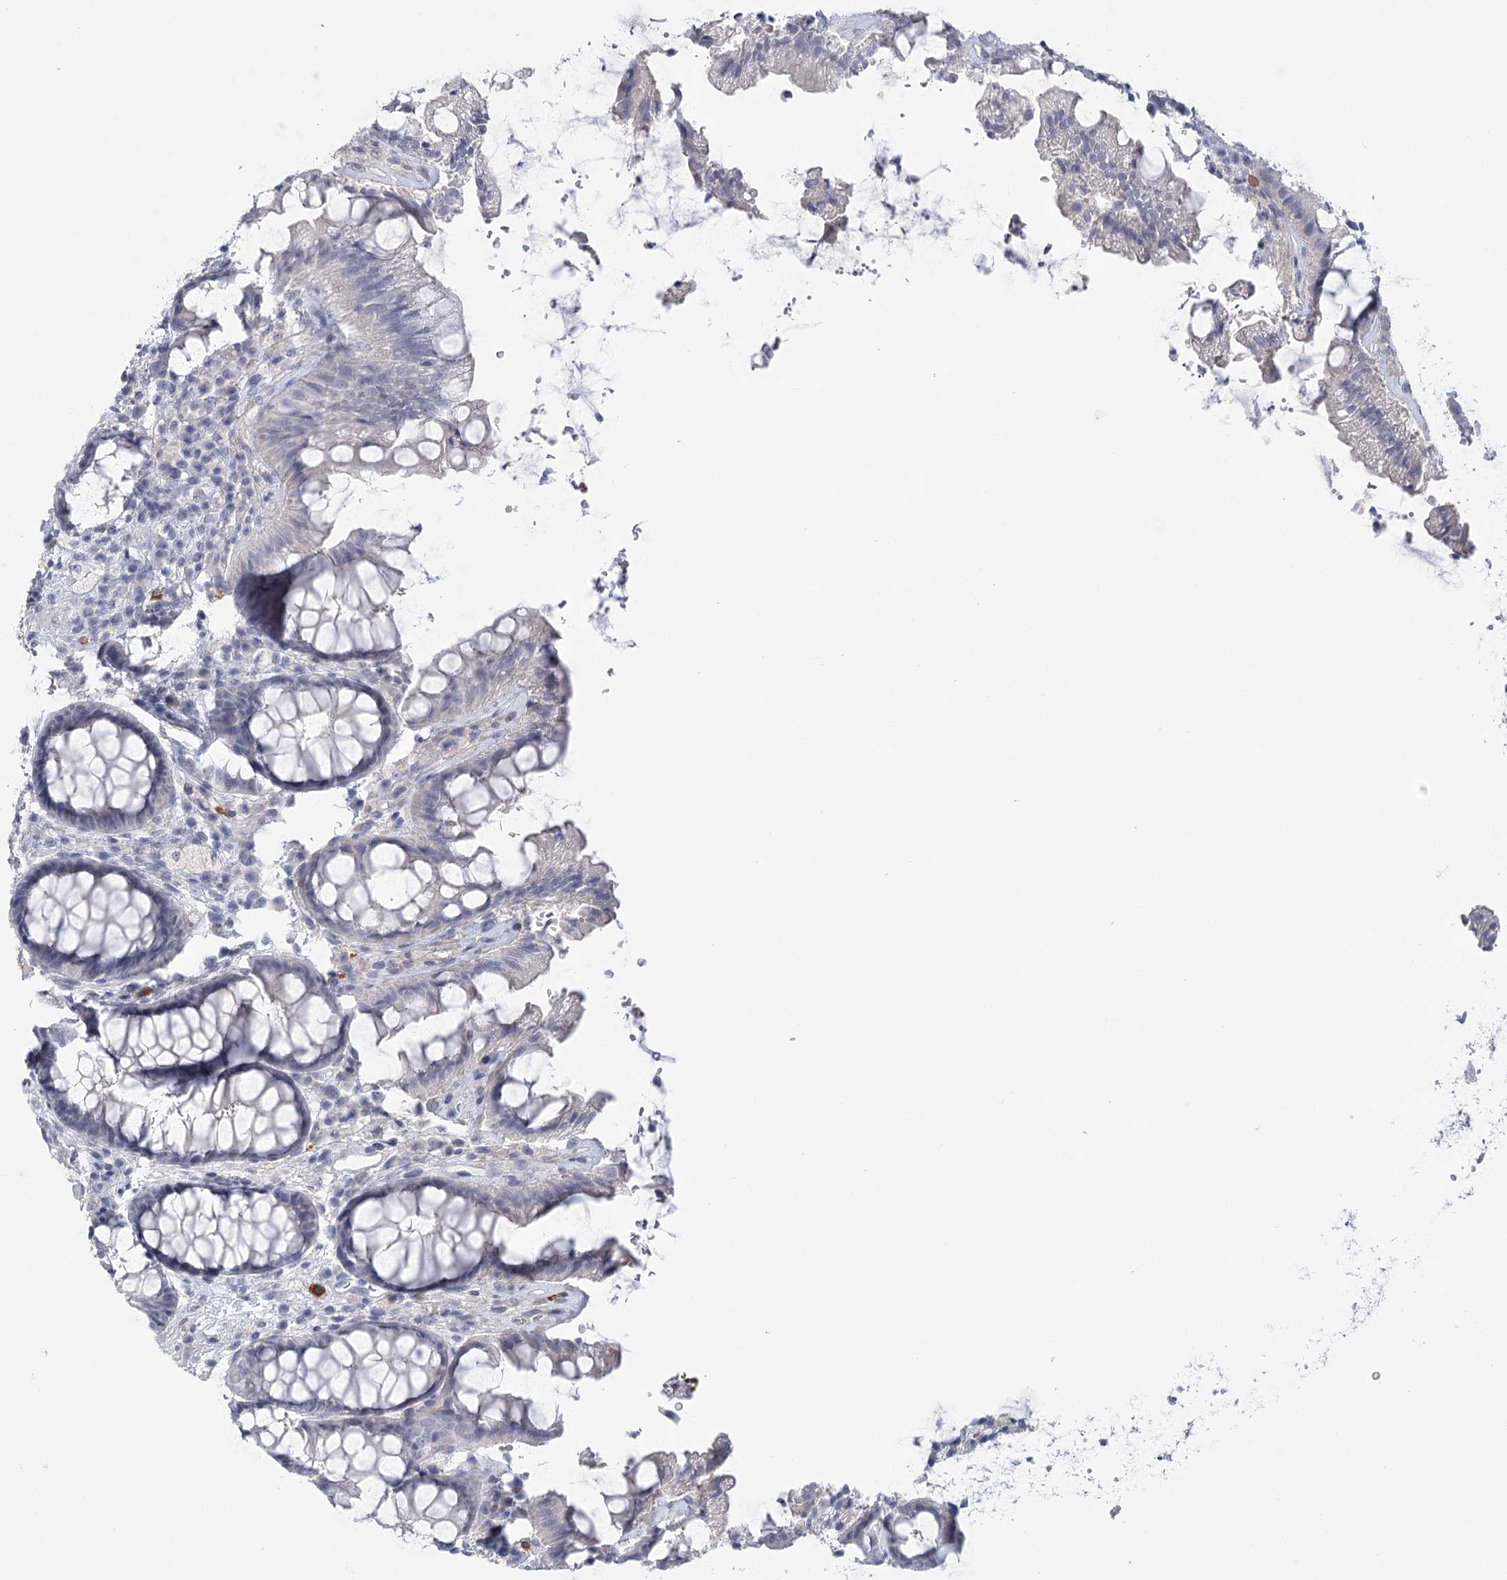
{"staining": {"intensity": "negative", "quantity": "none", "location": "none"}, "tissue": "rectum", "cell_type": "Glandular cells", "image_type": "normal", "snomed": [{"axis": "morphology", "description": "Normal tissue, NOS"}, {"axis": "topography", "description": "Rectum"}], "caption": "An immunohistochemistry photomicrograph of benign rectum is shown. There is no staining in glandular cells of rectum. The staining is performed using DAB (3,3'-diaminobenzidine) brown chromogen with nuclei counter-stained in using hematoxylin.", "gene": "FAM76B", "patient": {"sex": "female", "age": 46}}